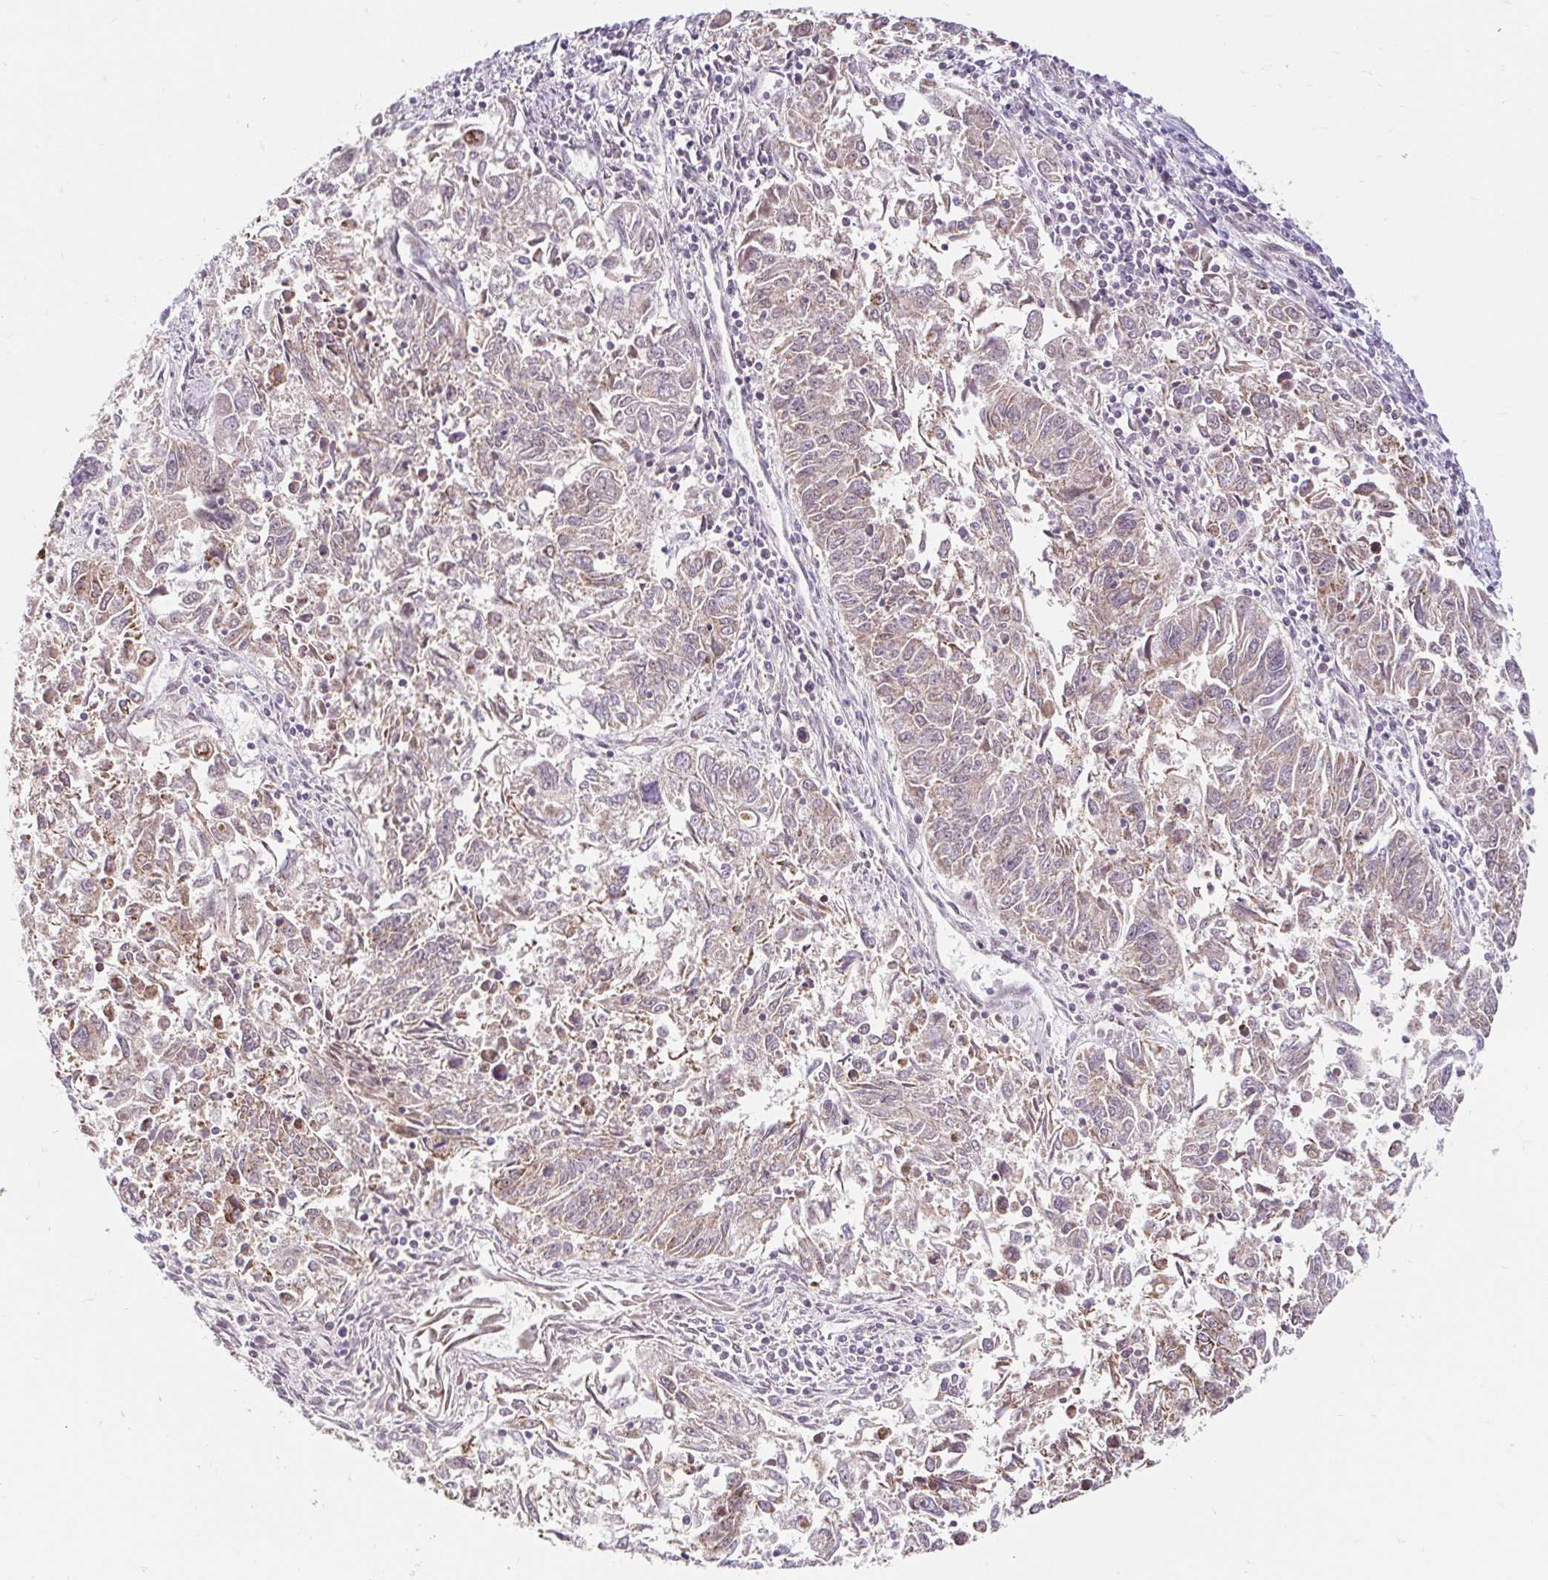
{"staining": {"intensity": "weak", "quantity": "25%-75%", "location": "cytoplasmic/membranous"}, "tissue": "endometrial cancer", "cell_type": "Tumor cells", "image_type": "cancer", "snomed": [{"axis": "morphology", "description": "Adenocarcinoma, NOS"}, {"axis": "topography", "description": "Endometrium"}], "caption": "Endometrial cancer stained for a protein reveals weak cytoplasmic/membranous positivity in tumor cells.", "gene": "TIMM50", "patient": {"sex": "female", "age": 42}}